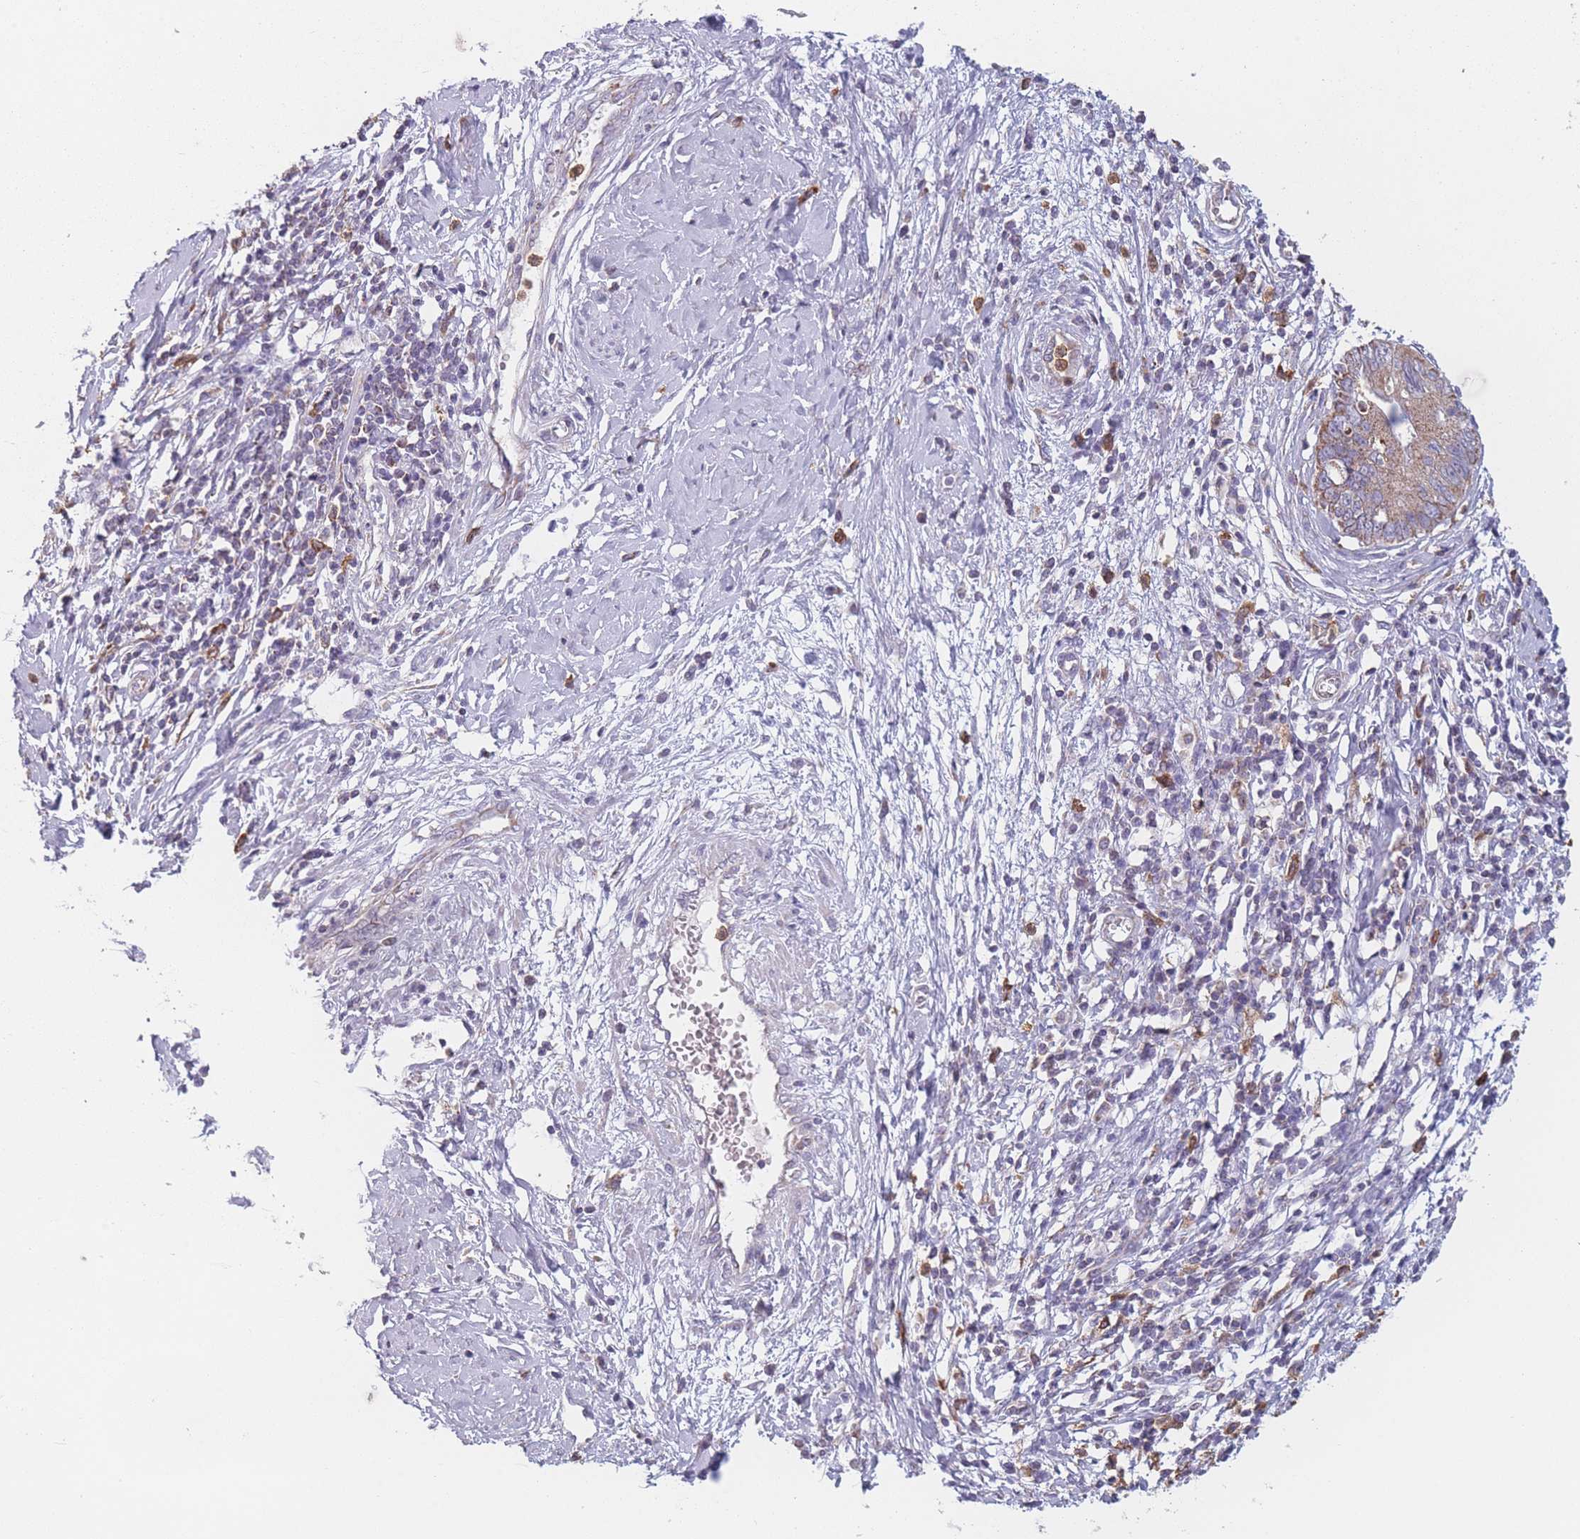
{"staining": {"intensity": "moderate", "quantity": ">75%", "location": "cytoplasmic/membranous"}, "tissue": "cervical cancer", "cell_type": "Tumor cells", "image_type": "cancer", "snomed": [{"axis": "morphology", "description": "Adenocarcinoma, NOS"}, {"axis": "topography", "description": "Cervix"}], "caption": "Protein staining of cervical cancer (adenocarcinoma) tissue exhibits moderate cytoplasmic/membranous positivity in approximately >75% of tumor cells.", "gene": "PRAM1", "patient": {"sex": "female", "age": 44}}